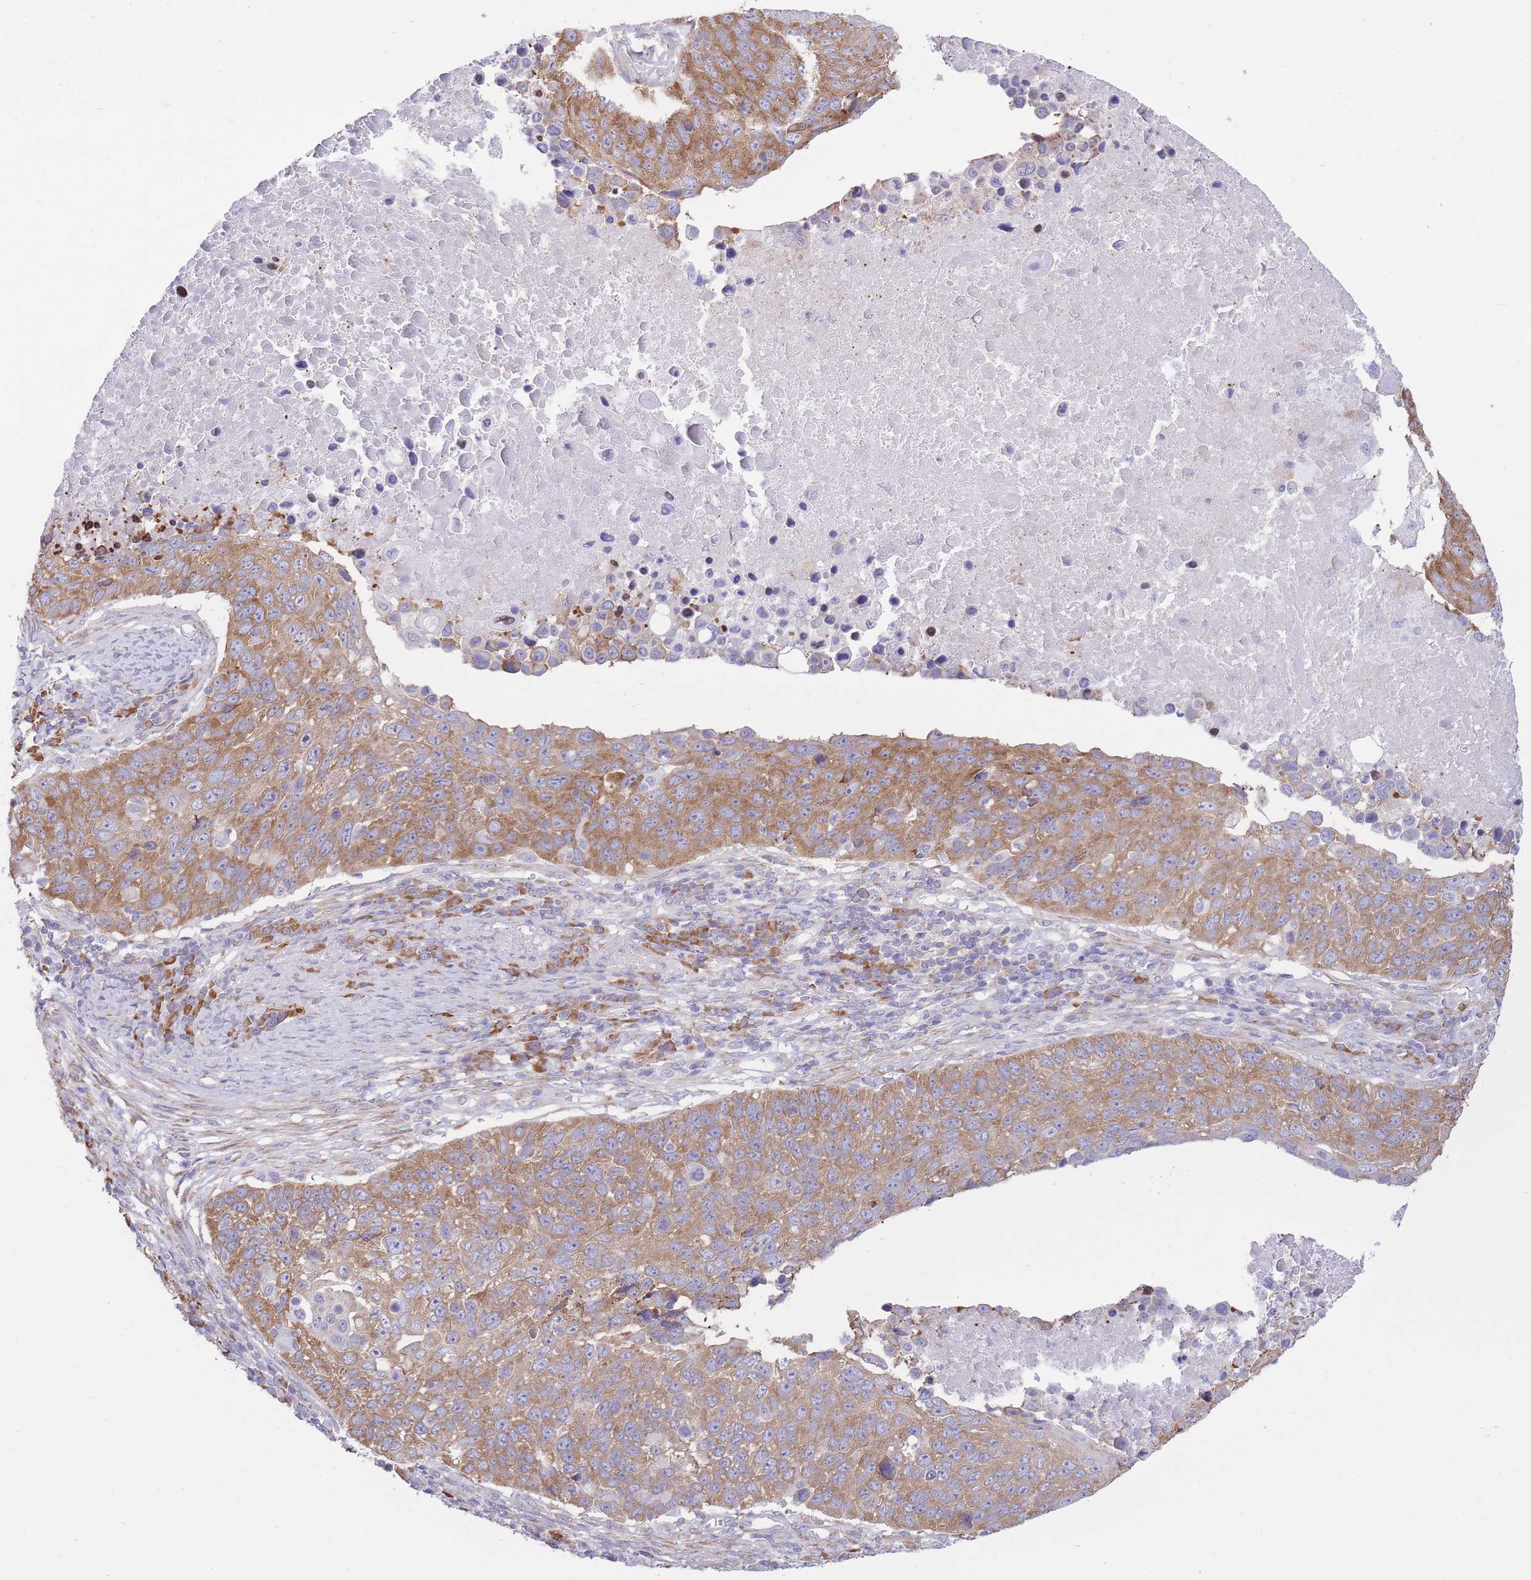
{"staining": {"intensity": "moderate", "quantity": ">75%", "location": "cytoplasmic/membranous"}, "tissue": "lung cancer", "cell_type": "Tumor cells", "image_type": "cancer", "snomed": [{"axis": "morphology", "description": "Normal tissue, NOS"}, {"axis": "morphology", "description": "Squamous cell carcinoma, NOS"}, {"axis": "topography", "description": "Lymph node"}, {"axis": "topography", "description": "Lung"}], "caption": "Lung squamous cell carcinoma stained with a brown dye demonstrates moderate cytoplasmic/membranous positive positivity in approximately >75% of tumor cells.", "gene": "ZNF501", "patient": {"sex": "male", "age": 66}}